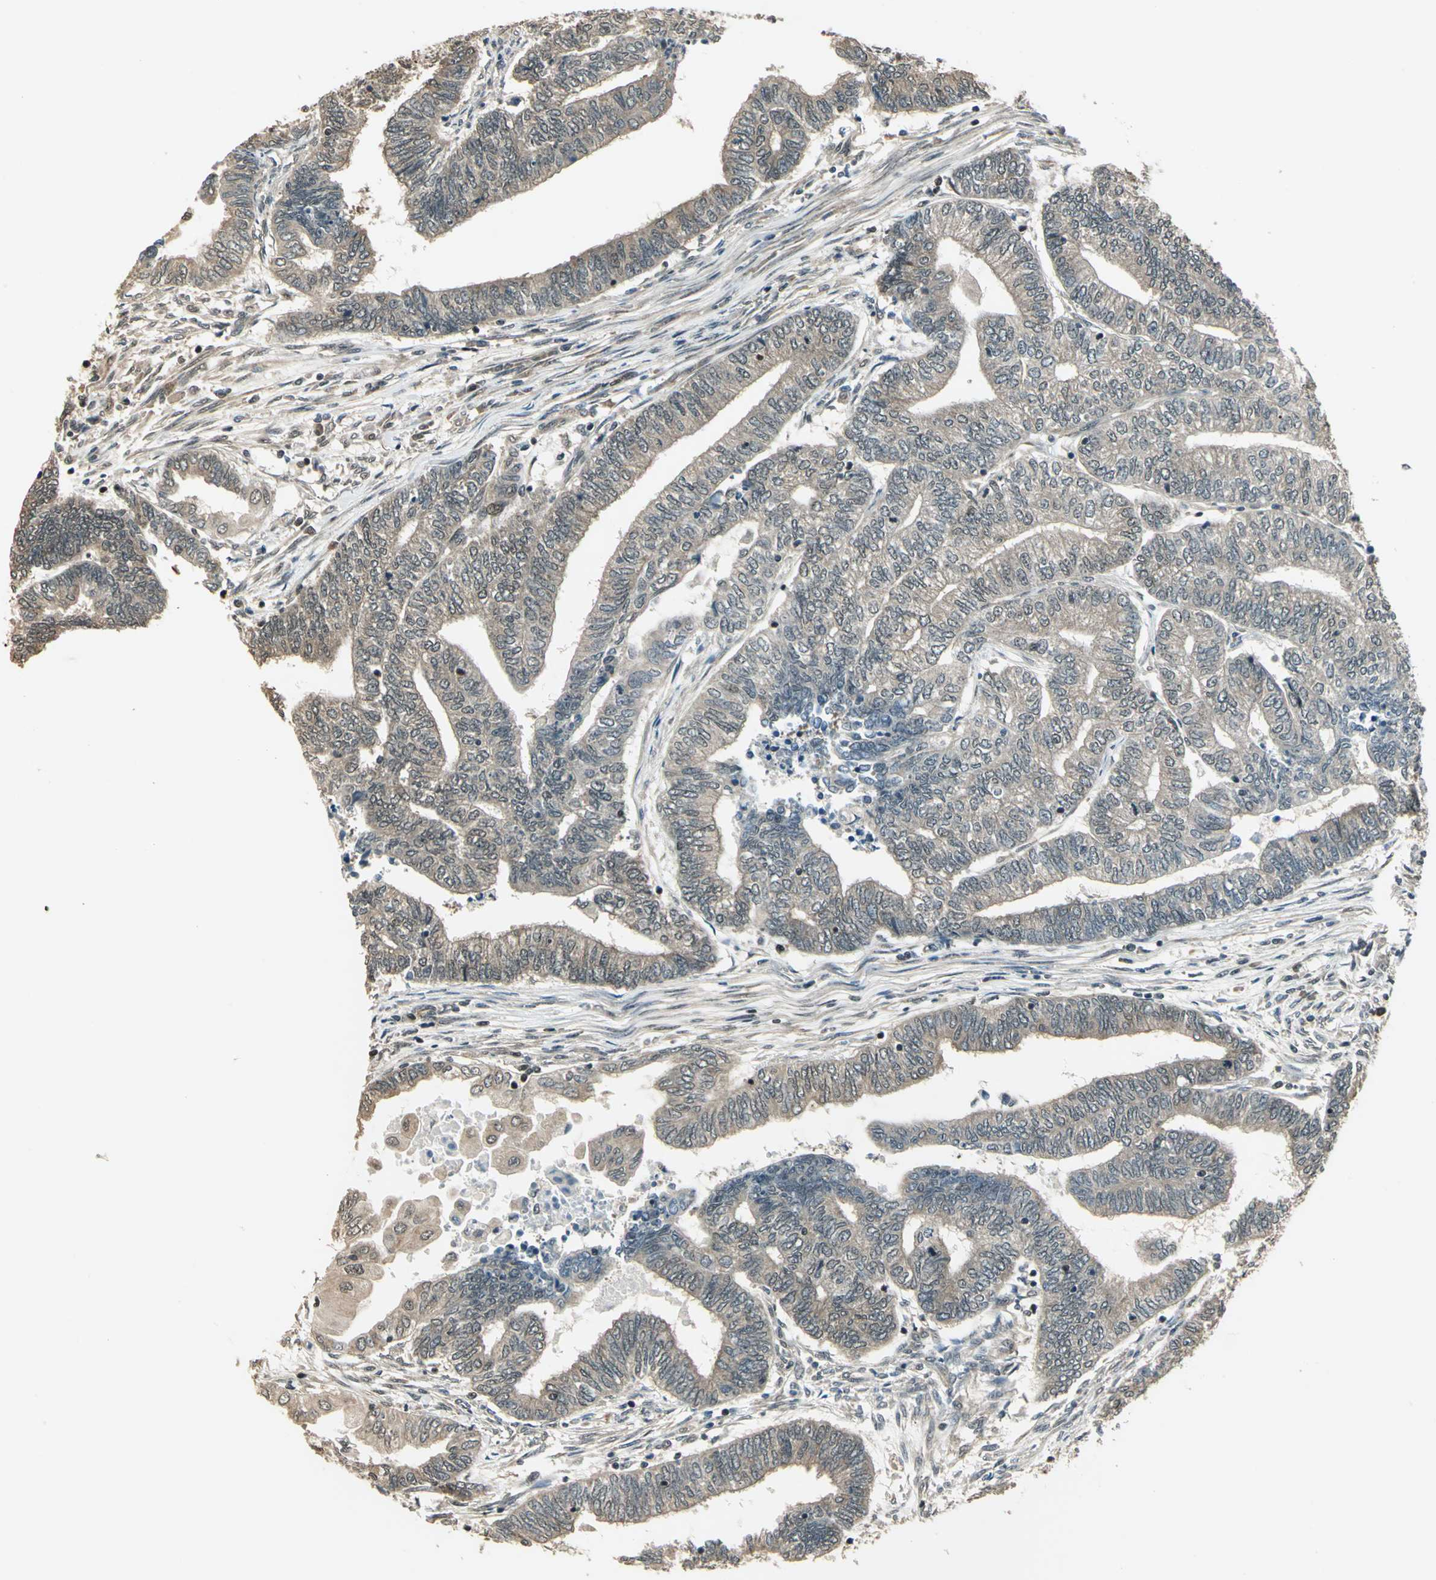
{"staining": {"intensity": "weak", "quantity": ">75%", "location": "cytoplasmic/membranous,nuclear"}, "tissue": "endometrial cancer", "cell_type": "Tumor cells", "image_type": "cancer", "snomed": [{"axis": "morphology", "description": "Adenocarcinoma, NOS"}, {"axis": "topography", "description": "Uterus"}, {"axis": "topography", "description": "Endometrium"}], "caption": "This histopathology image demonstrates endometrial cancer stained with immunohistochemistry (IHC) to label a protein in brown. The cytoplasmic/membranous and nuclear of tumor cells show weak positivity for the protein. Nuclei are counter-stained blue.", "gene": "PSMC3", "patient": {"sex": "female", "age": 70}}